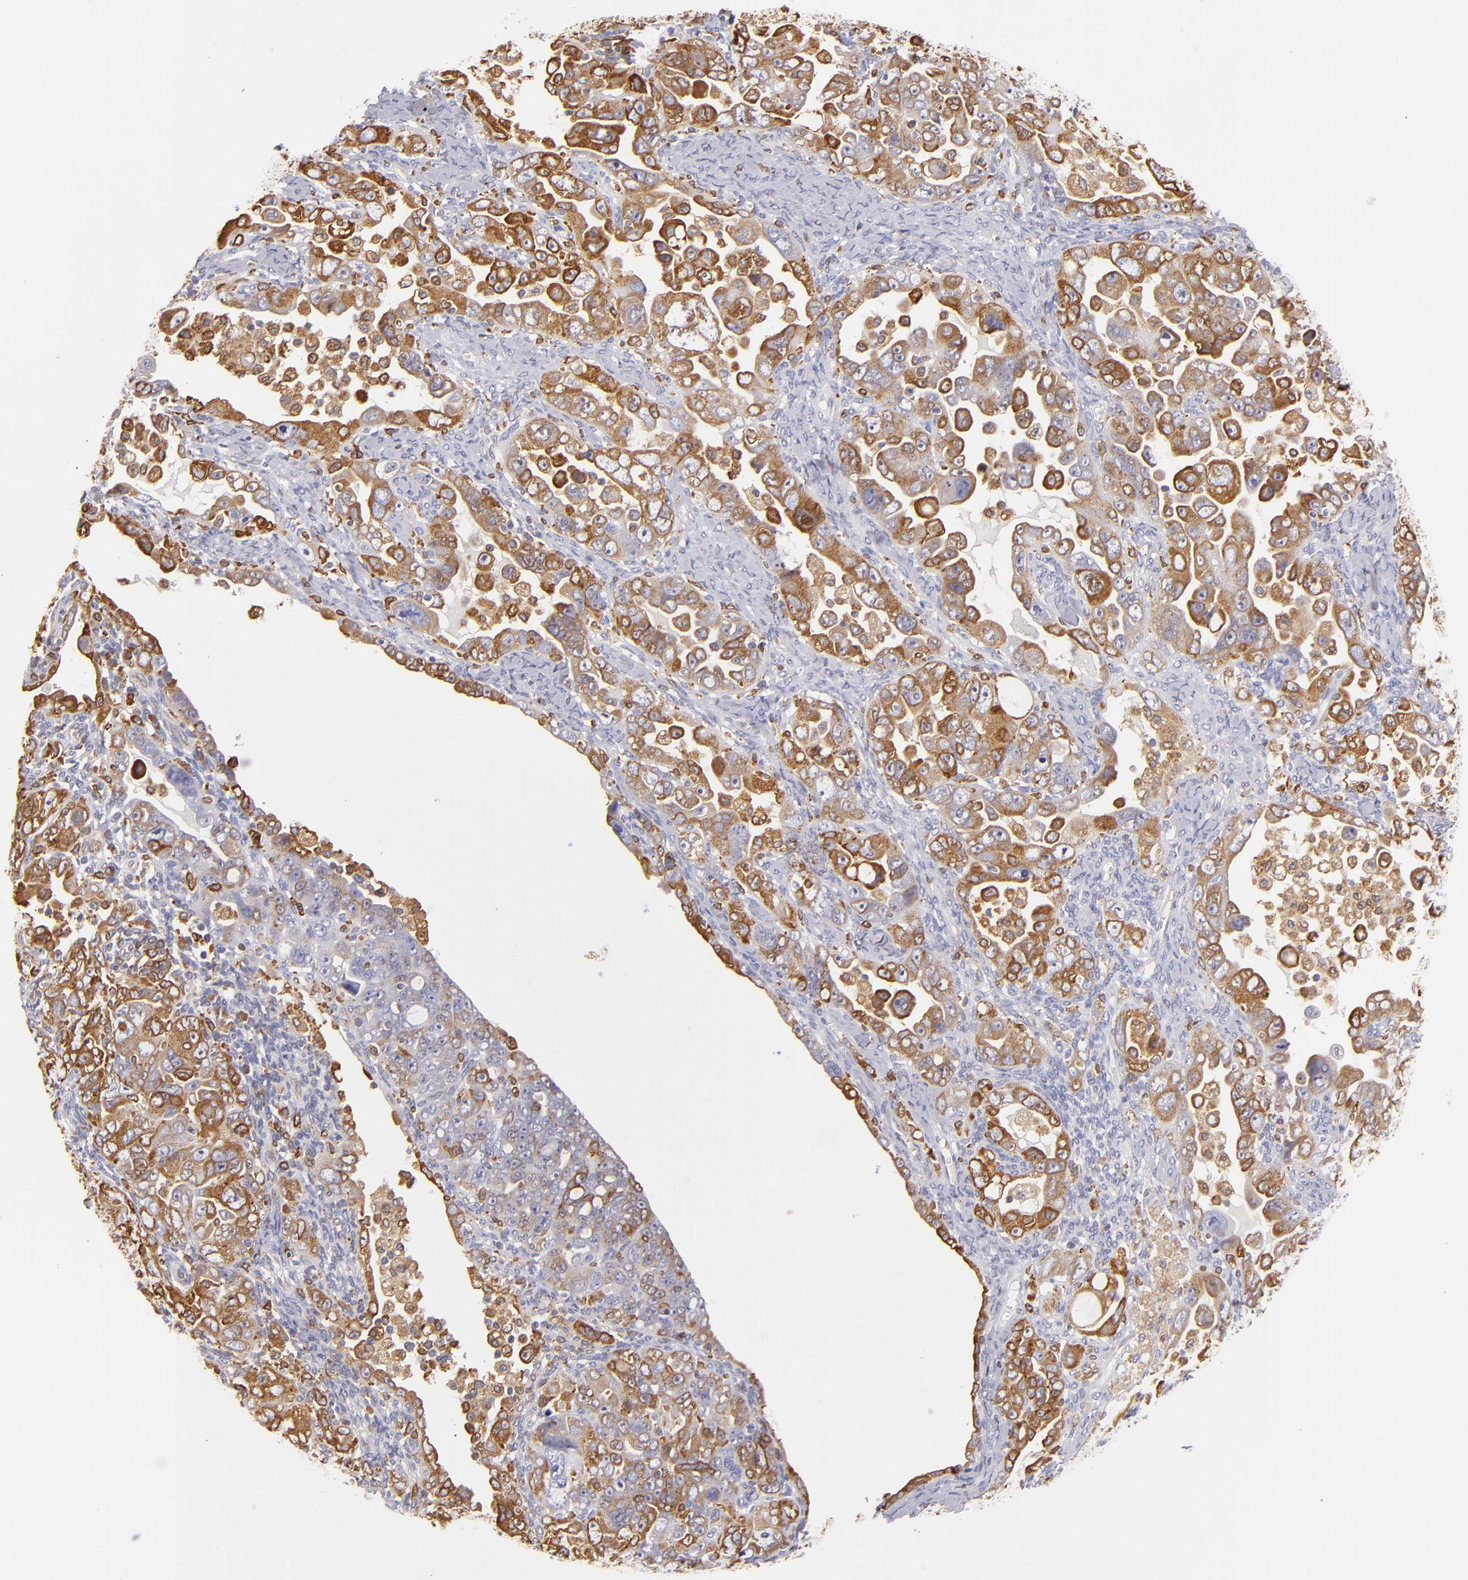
{"staining": {"intensity": "strong", "quantity": ">75%", "location": "cytoplasmic/membranous"}, "tissue": "ovarian cancer", "cell_type": "Tumor cells", "image_type": "cancer", "snomed": [{"axis": "morphology", "description": "Cystadenocarcinoma, serous, NOS"}, {"axis": "topography", "description": "Ovary"}], "caption": "Strong cytoplasmic/membranous positivity for a protein is present in approximately >75% of tumor cells of serous cystadenocarcinoma (ovarian) using immunohistochemistry (IHC).", "gene": "CD74", "patient": {"sex": "female", "age": 66}}